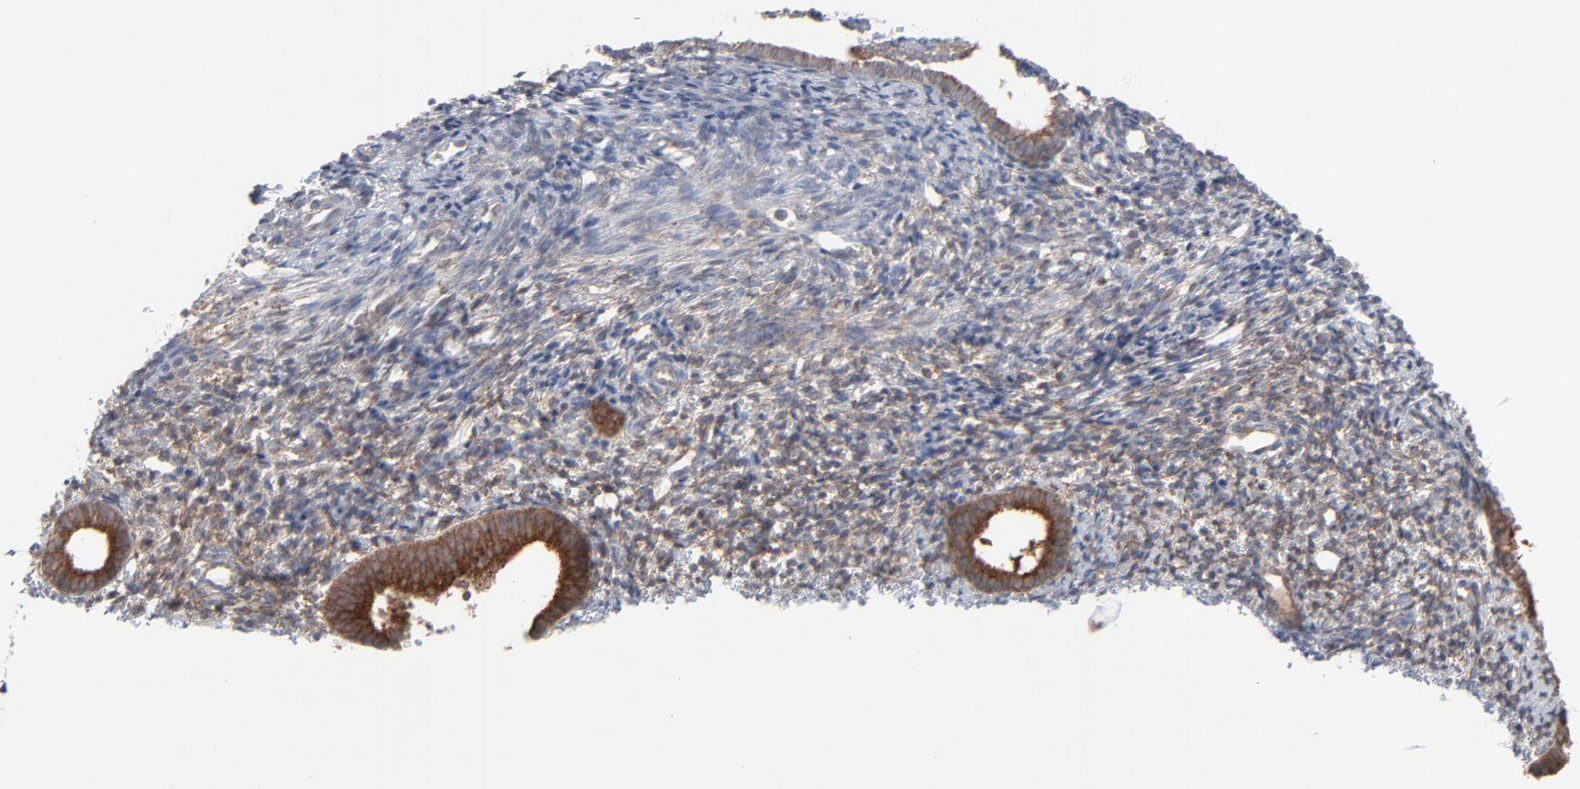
{"staining": {"intensity": "negative", "quantity": "none", "location": "none"}, "tissue": "endometrium", "cell_type": "Cells in endometrial stroma", "image_type": "normal", "snomed": [{"axis": "morphology", "description": "Normal tissue, NOS"}, {"axis": "topography", "description": "Smooth muscle"}, {"axis": "topography", "description": "Endometrium"}], "caption": "This is an immunohistochemistry (IHC) image of normal endometrium. There is no staining in cells in endometrial stroma.", "gene": "KDSR", "patient": {"sex": "female", "age": 57}}